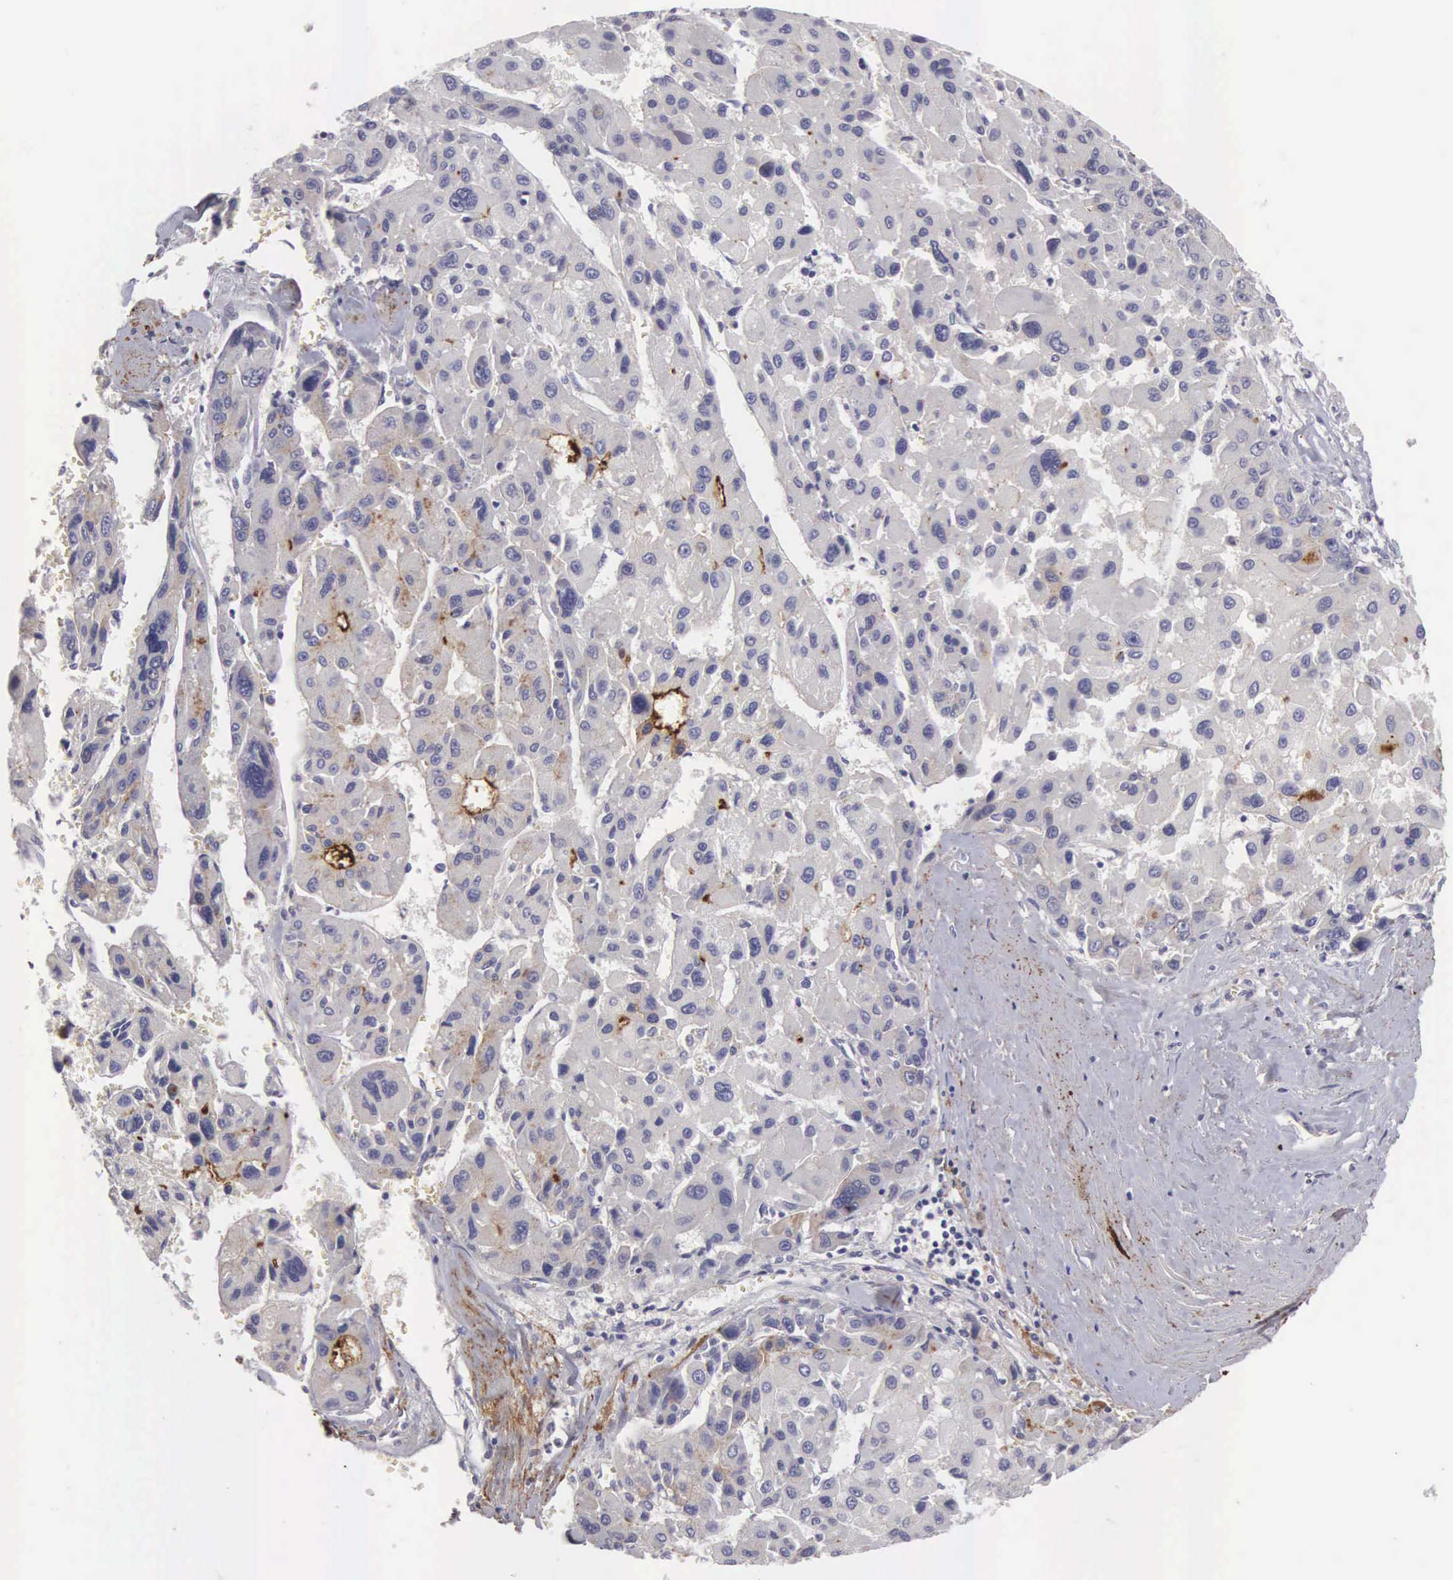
{"staining": {"intensity": "weak", "quantity": "<25%", "location": "cytoplasmic/membranous"}, "tissue": "liver cancer", "cell_type": "Tumor cells", "image_type": "cancer", "snomed": [{"axis": "morphology", "description": "Carcinoma, Hepatocellular, NOS"}, {"axis": "topography", "description": "Liver"}], "caption": "Tumor cells show no significant staining in hepatocellular carcinoma (liver). (DAB (3,3'-diaminobenzidine) IHC with hematoxylin counter stain).", "gene": "CLU", "patient": {"sex": "male", "age": 64}}